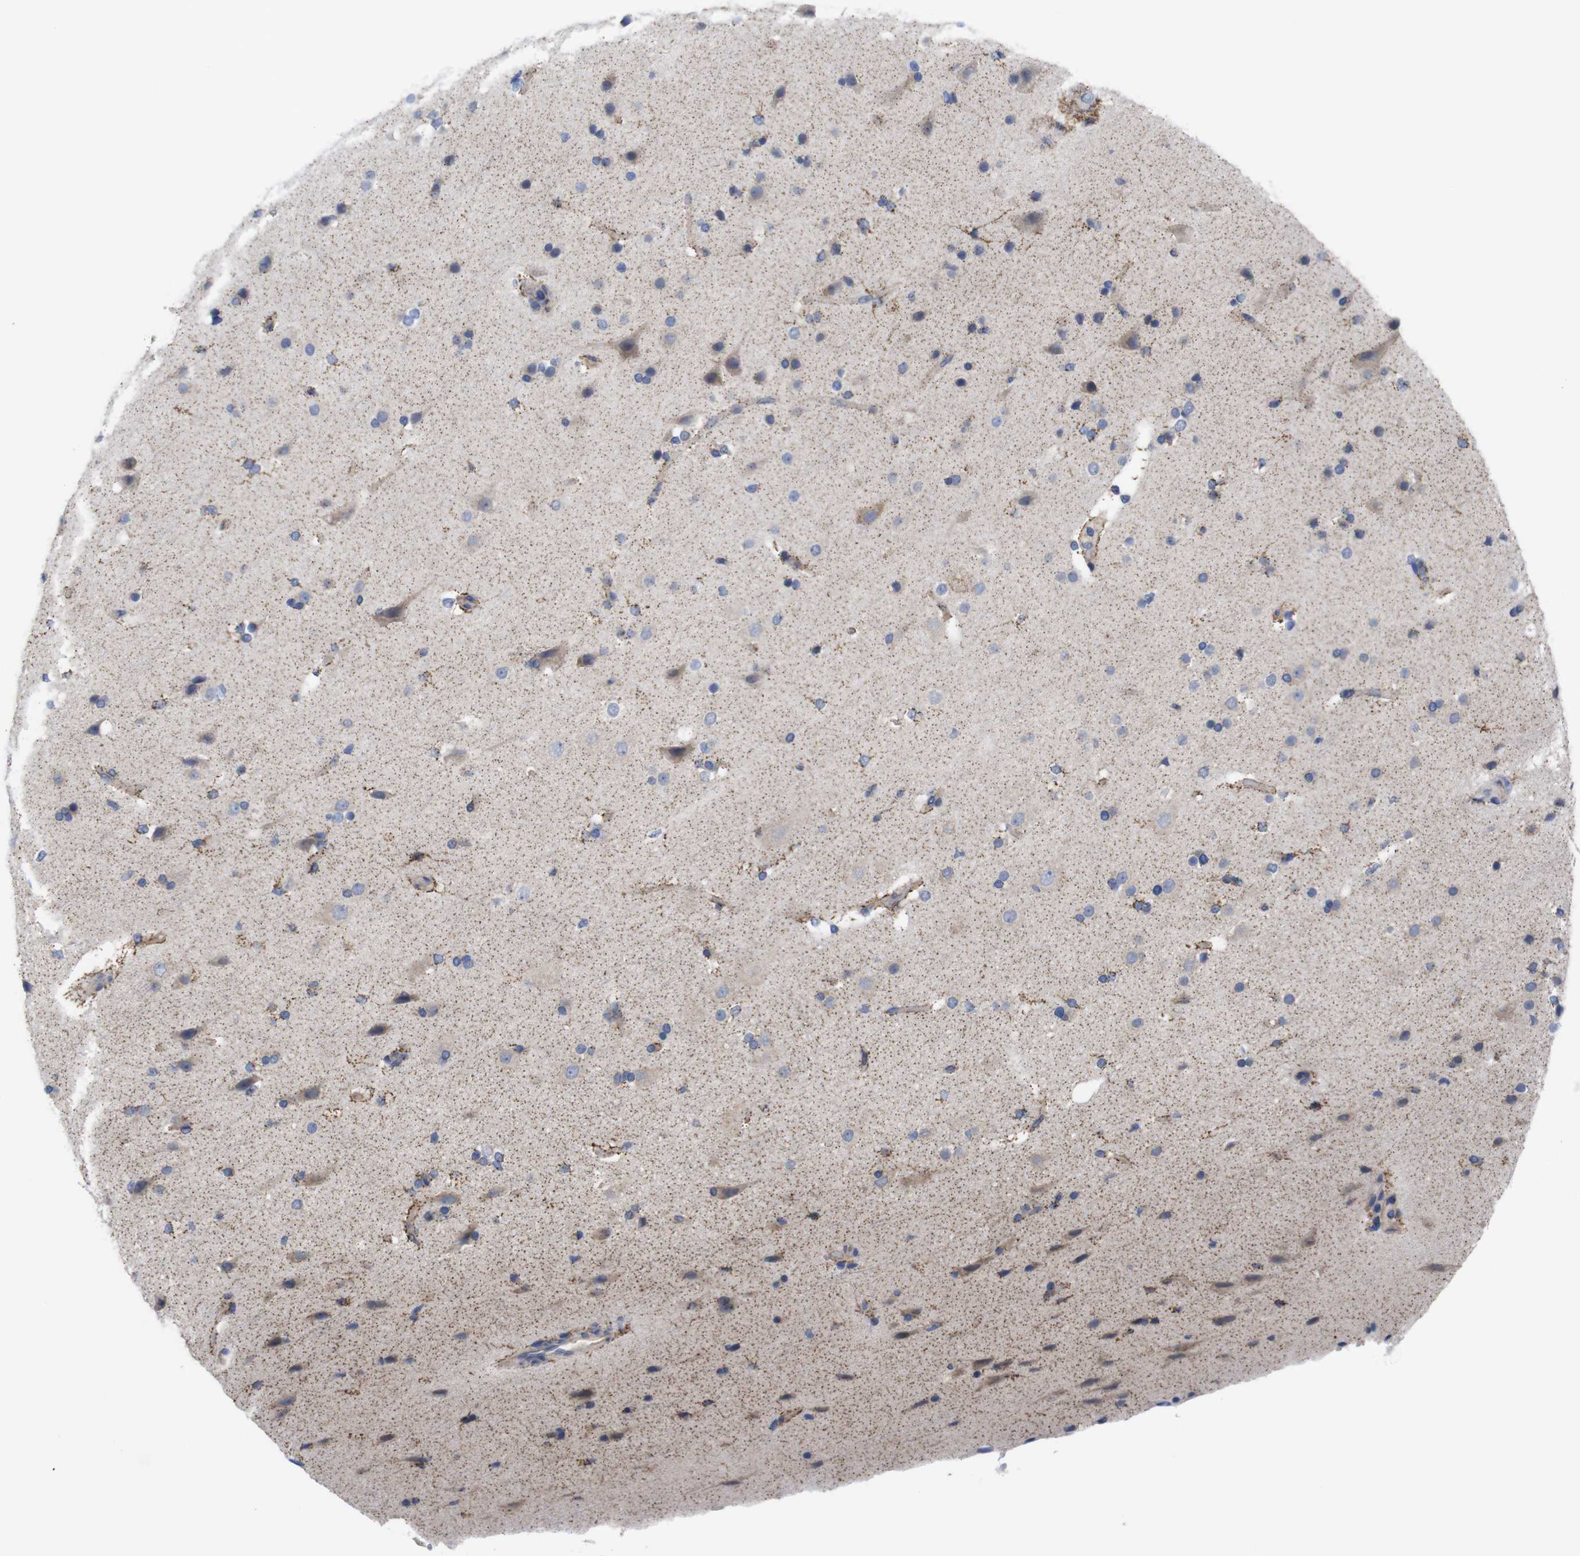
{"staining": {"intensity": "weak", "quantity": "25%-75%", "location": "cytoplasmic/membranous"}, "tissue": "glioma", "cell_type": "Tumor cells", "image_type": "cancer", "snomed": [{"axis": "morphology", "description": "Glioma, malignant, Low grade"}, {"axis": "topography", "description": "Cerebral cortex"}], "caption": "Immunohistochemical staining of human malignant glioma (low-grade) shows low levels of weak cytoplasmic/membranous protein positivity in approximately 25%-75% of tumor cells.", "gene": "USH1C", "patient": {"sex": "female", "age": 47}}